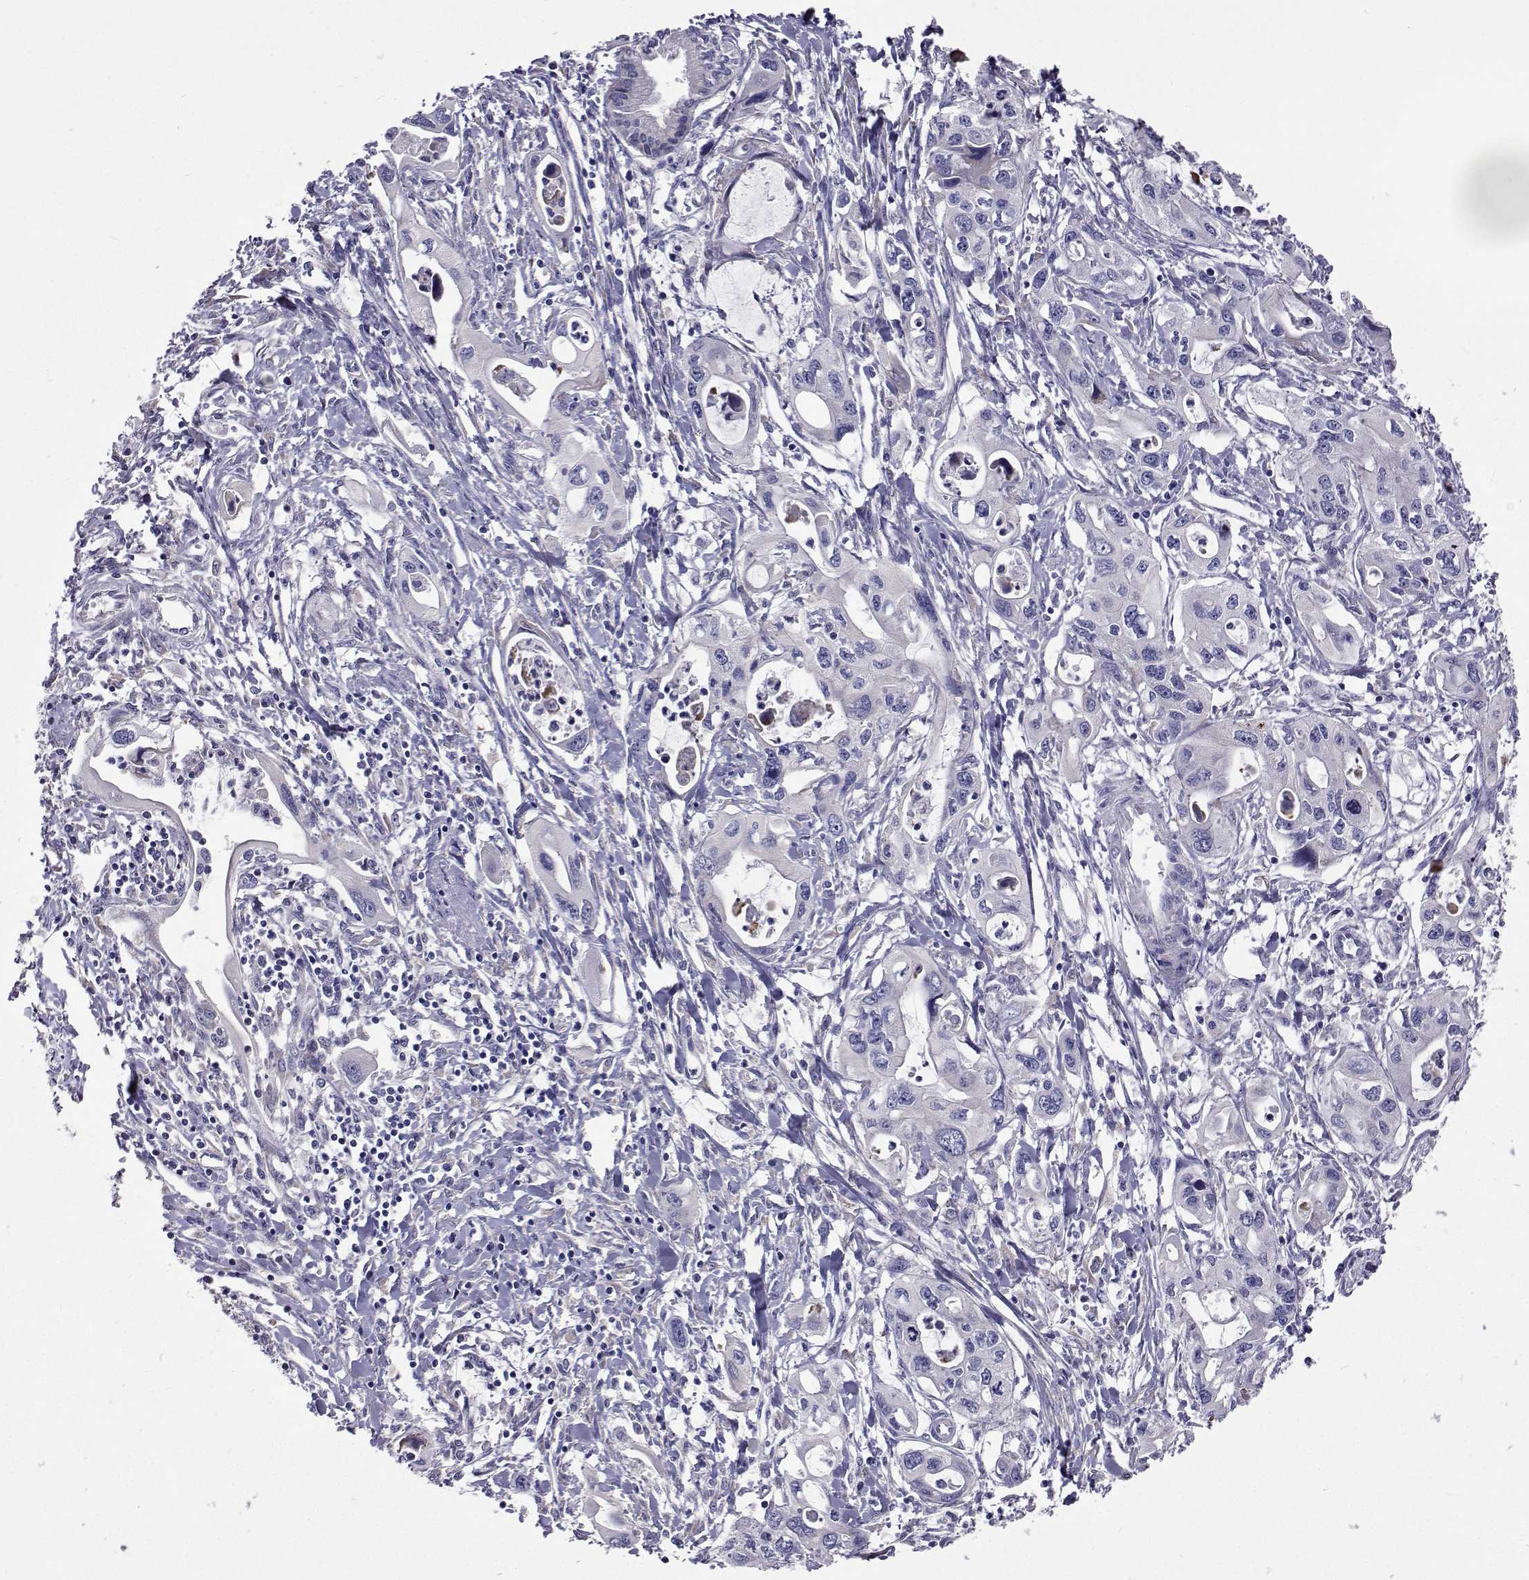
{"staining": {"intensity": "negative", "quantity": "none", "location": "none"}, "tissue": "pancreatic cancer", "cell_type": "Tumor cells", "image_type": "cancer", "snomed": [{"axis": "morphology", "description": "Adenocarcinoma, NOS"}, {"axis": "topography", "description": "Pancreas"}], "caption": "Adenocarcinoma (pancreatic) was stained to show a protein in brown. There is no significant positivity in tumor cells. (DAB immunohistochemistry (IHC) visualized using brightfield microscopy, high magnification).", "gene": "LHFPL7", "patient": {"sex": "male", "age": 60}}